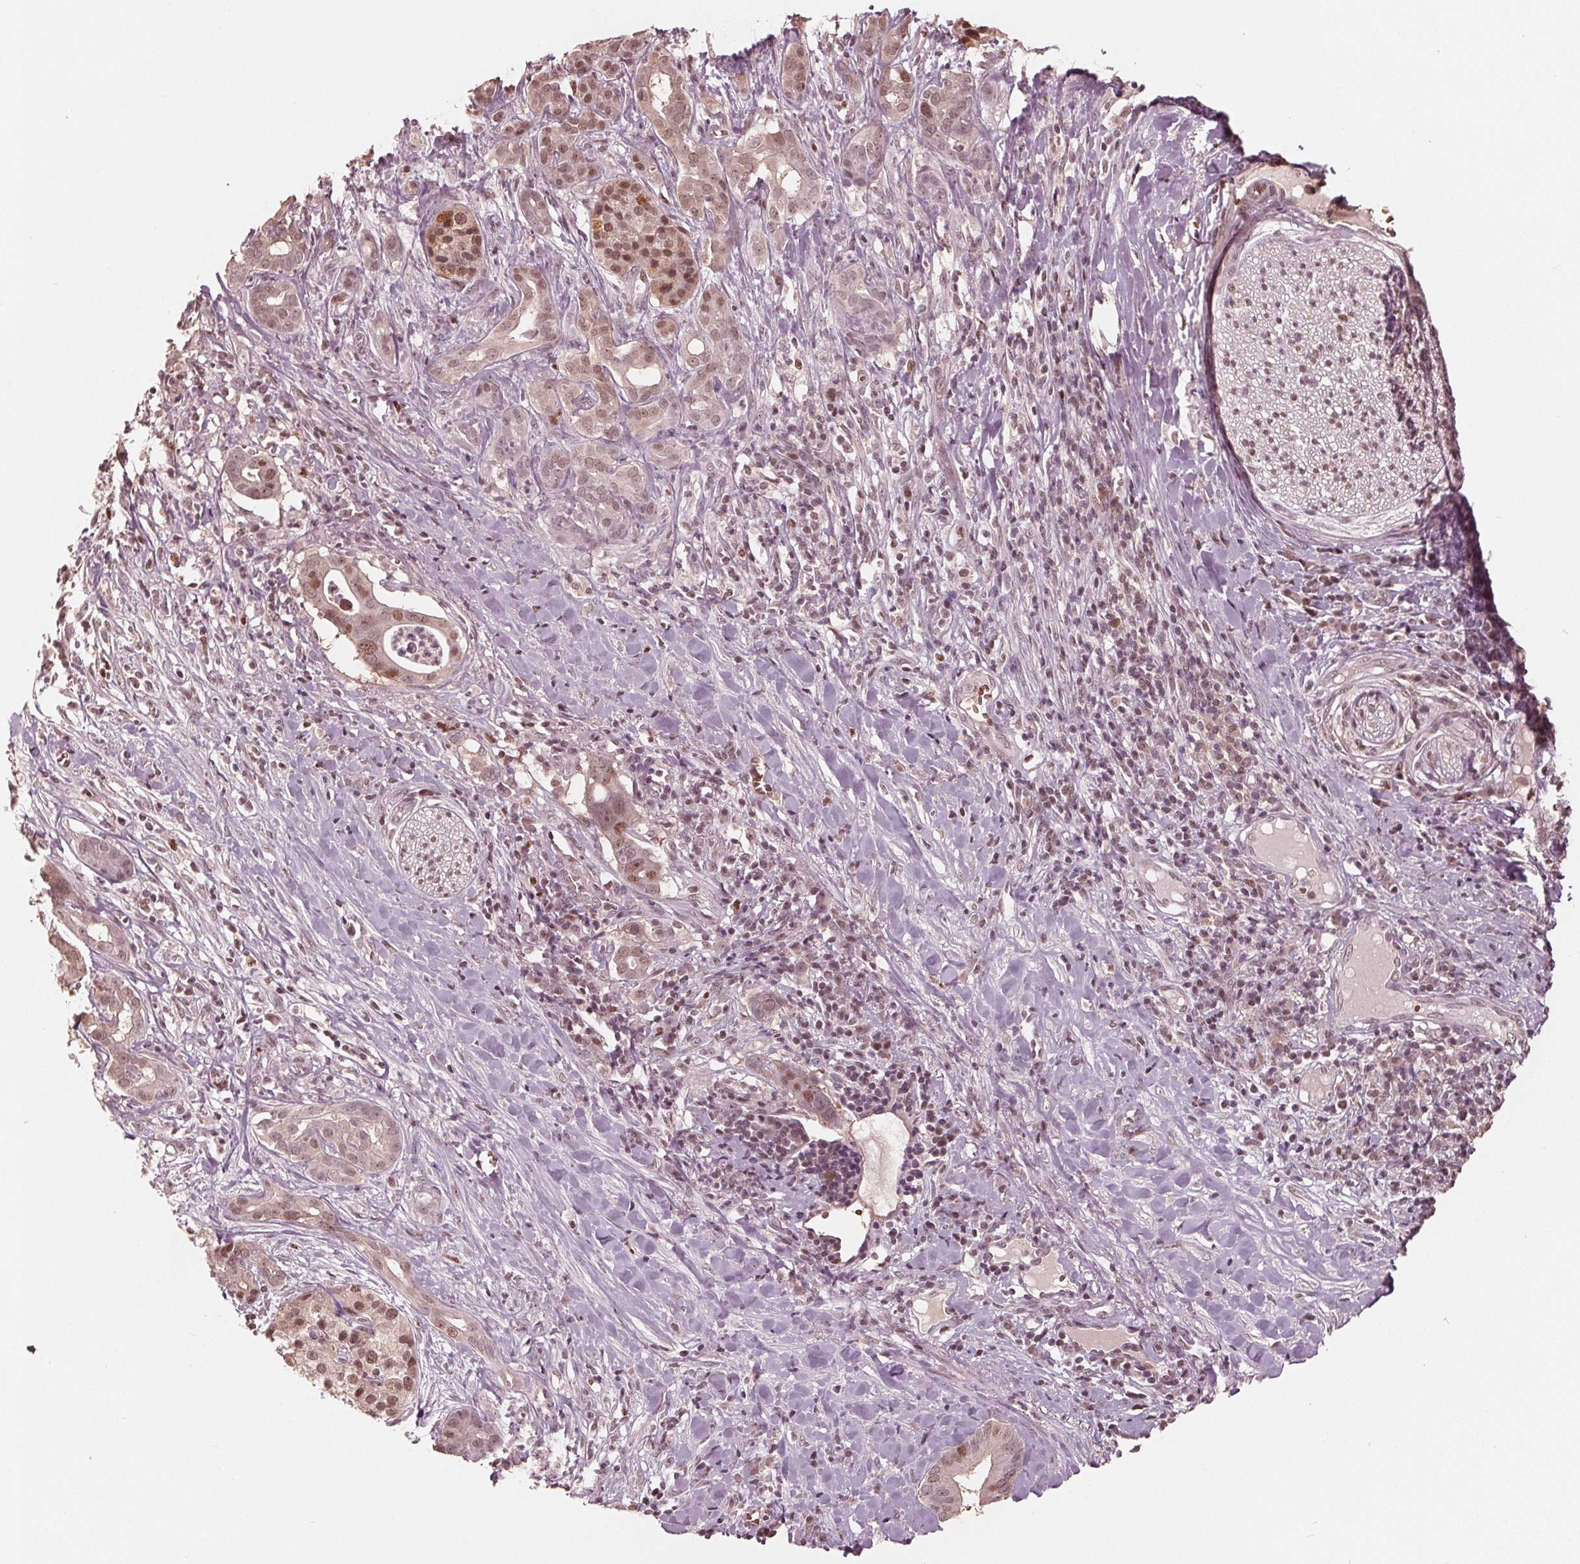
{"staining": {"intensity": "moderate", "quantity": "25%-75%", "location": "nuclear"}, "tissue": "pancreatic cancer", "cell_type": "Tumor cells", "image_type": "cancer", "snomed": [{"axis": "morphology", "description": "Adenocarcinoma, NOS"}, {"axis": "topography", "description": "Pancreas"}], "caption": "Immunohistochemical staining of human pancreatic cancer (adenocarcinoma) exhibits medium levels of moderate nuclear protein positivity in approximately 25%-75% of tumor cells.", "gene": "HIRIP3", "patient": {"sex": "male", "age": 61}}